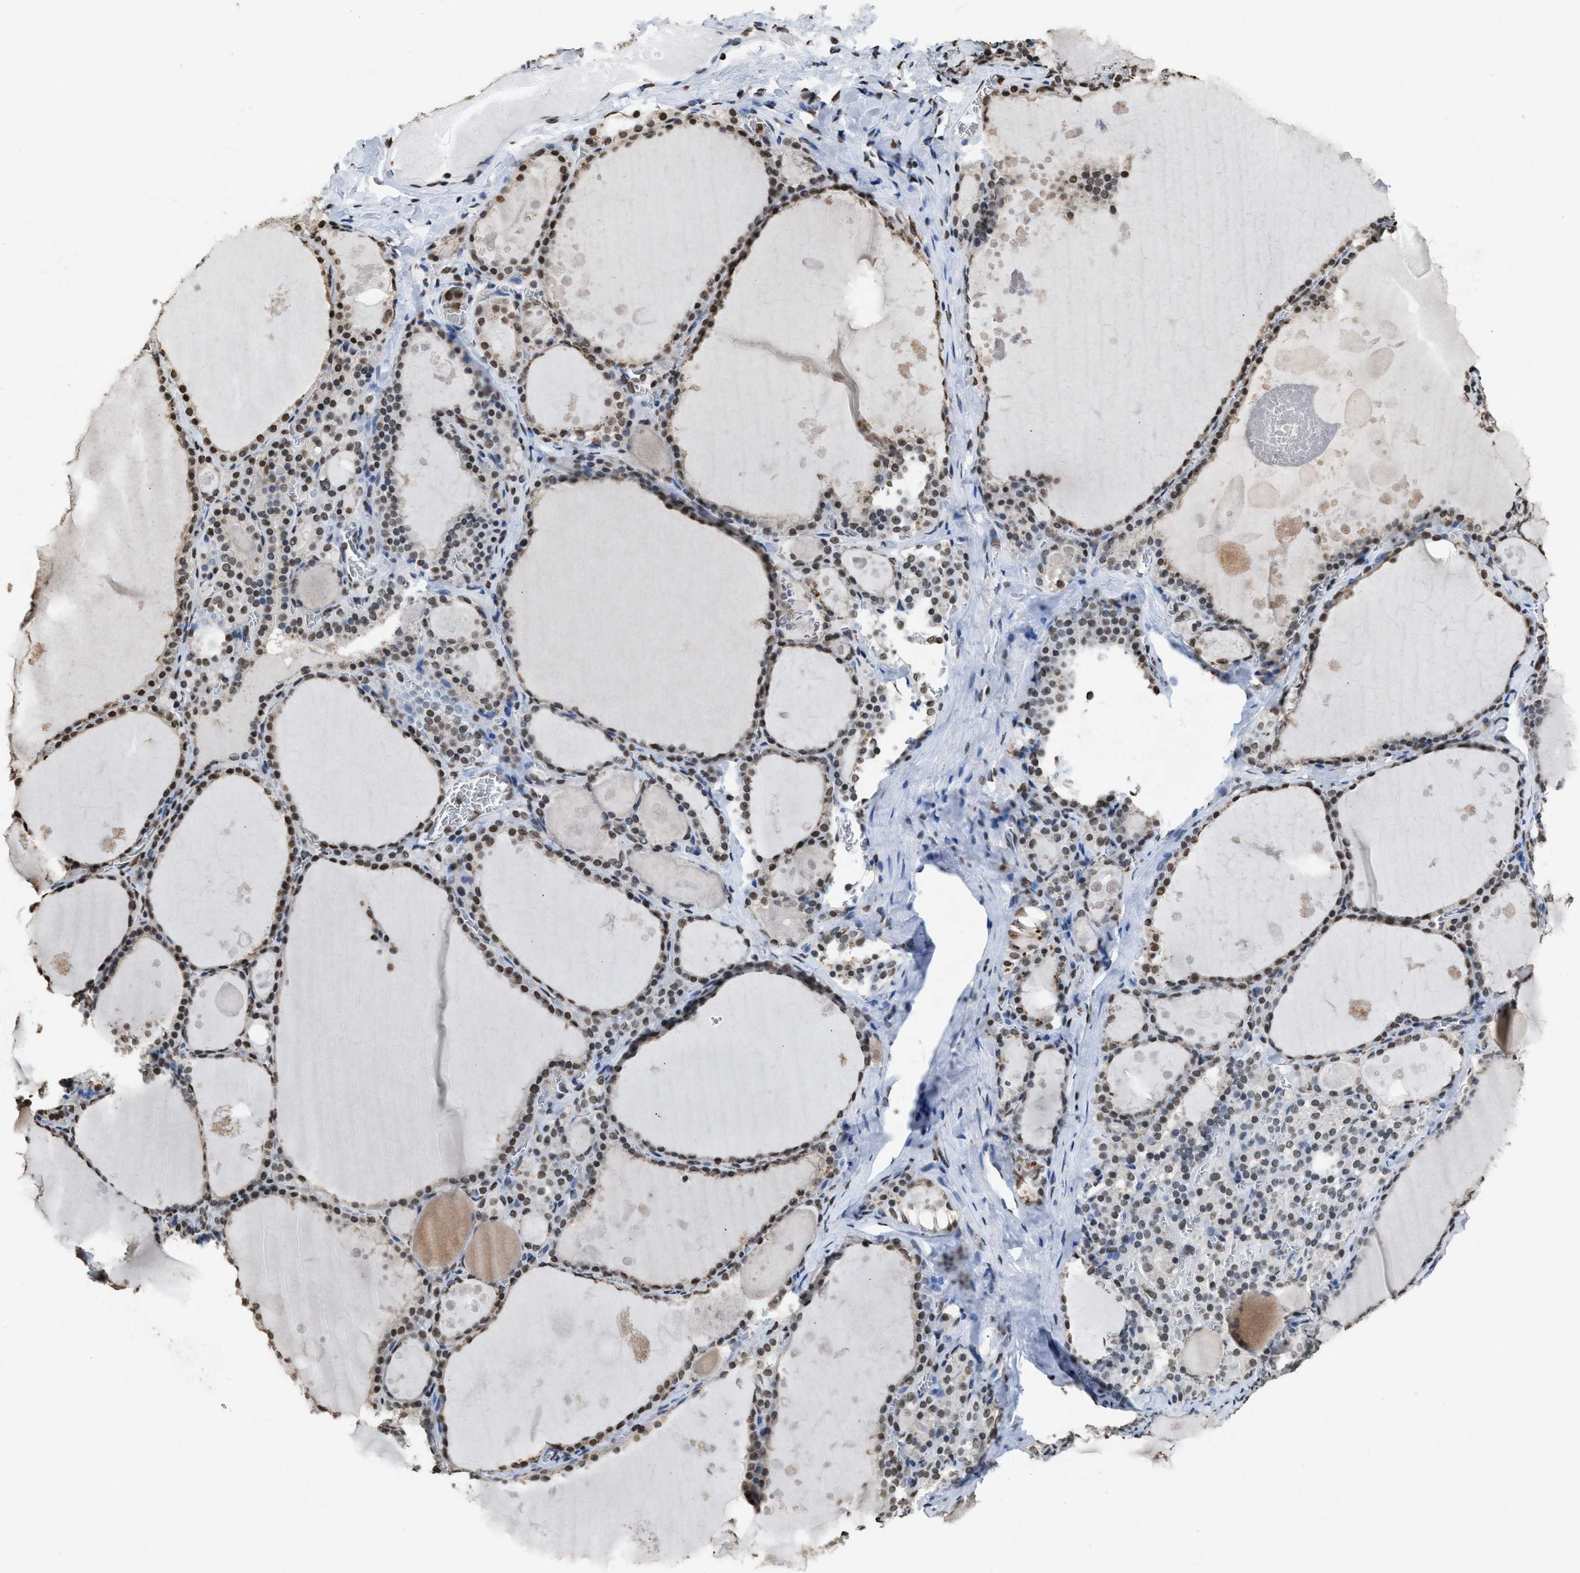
{"staining": {"intensity": "moderate", "quantity": ">75%", "location": "nuclear"}, "tissue": "thyroid gland", "cell_type": "Glandular cells", "image_type": "normal", "snomed": [{"axis": "morphology", "description": "Normal tissue, NOS"}, {"axis": "topography", "description": "Thyroid gland"}], "caption": "Normal thyroid gland reveals moderate nuclear staining in approximately >75% of glandular cells The staining was performed using DAB, with brown indicating positive protein expression. Nuclei are stained blue with hematoxylin..", "gene": "NUP88", "patient": {"sex": "male", "age": 56}}